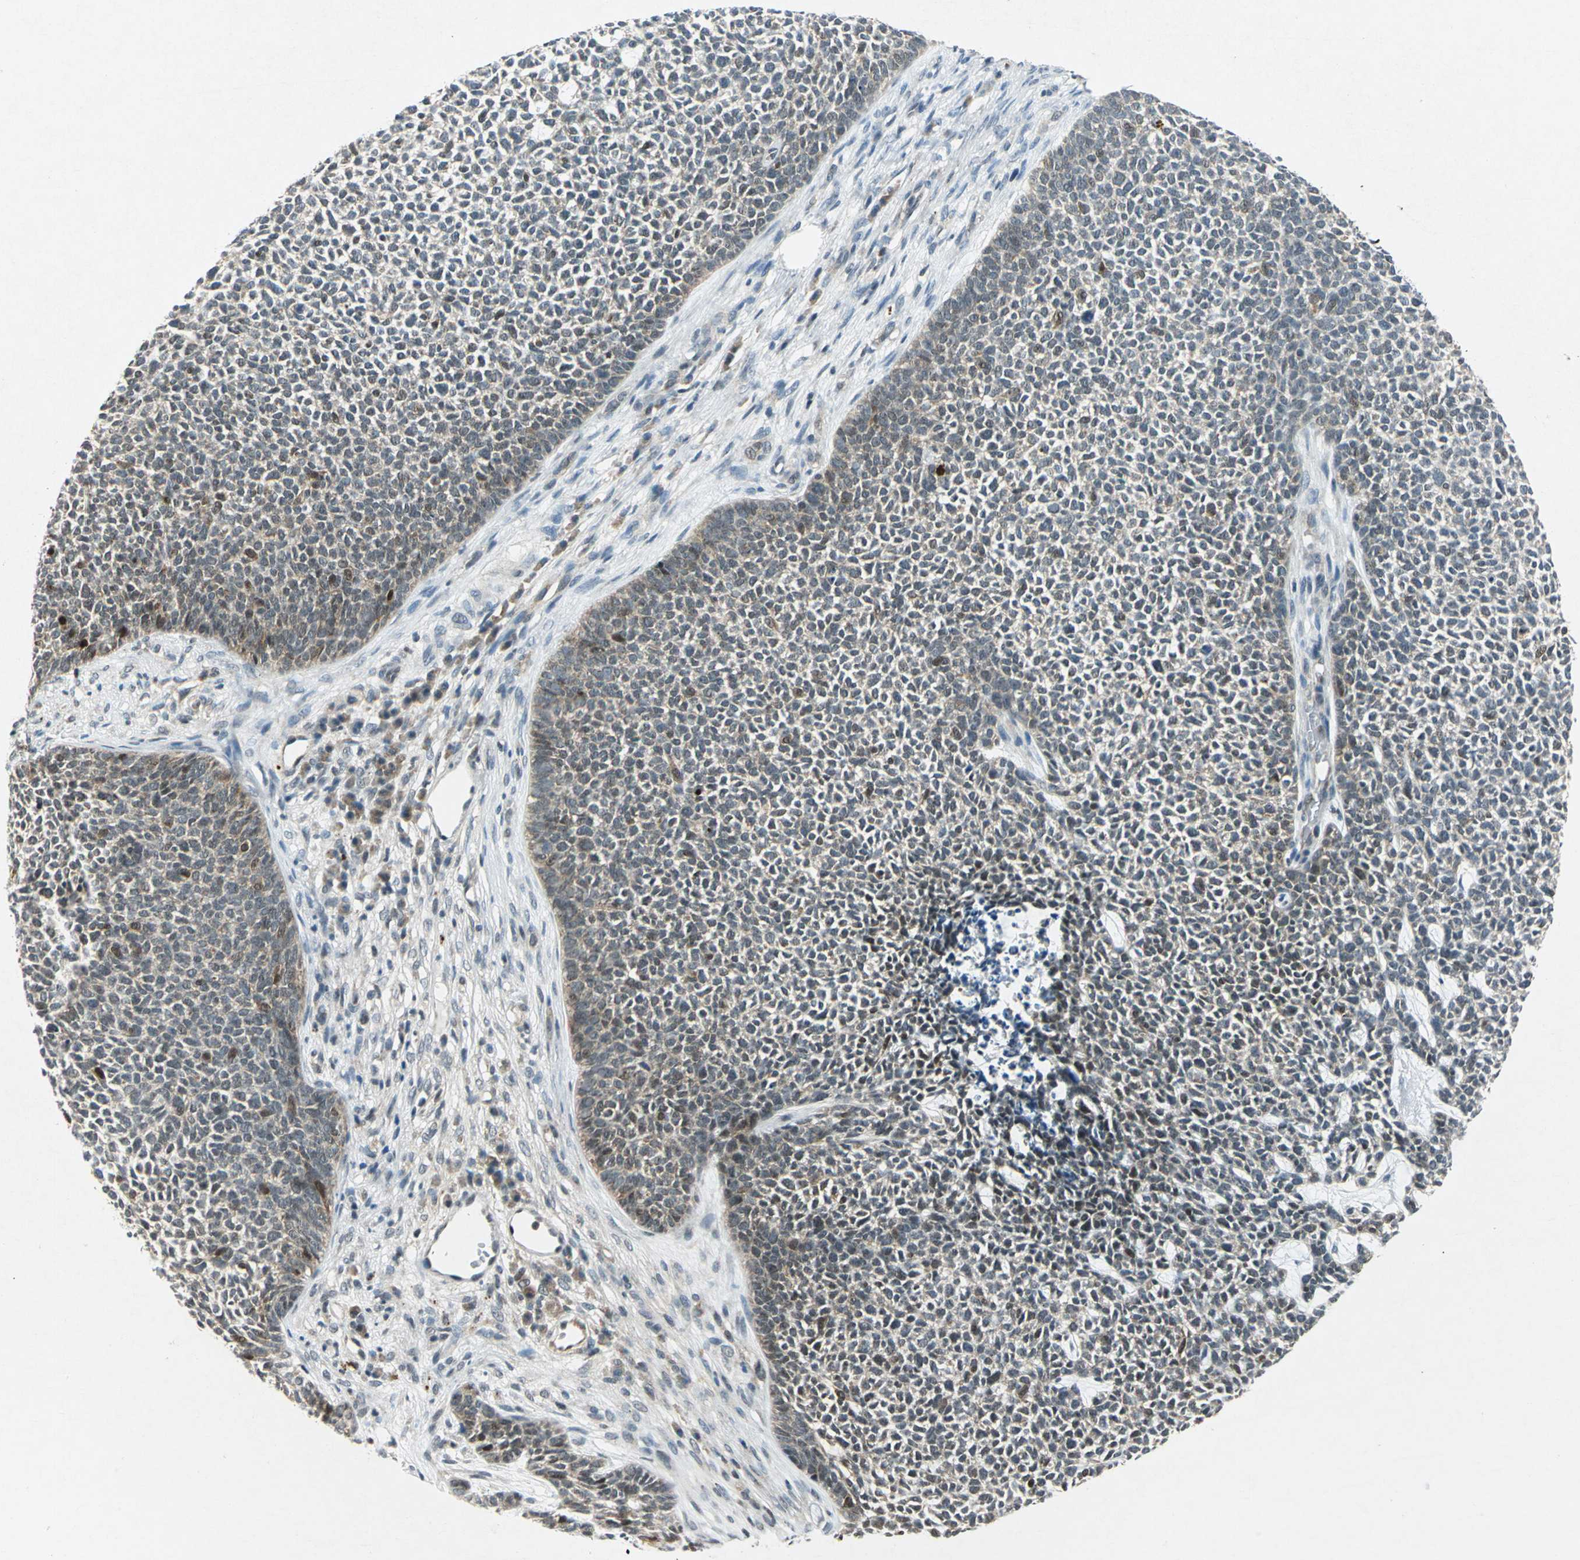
{"staining": {"intensity": "weak", "quantity": ">75%", "location": "cytoplasmic/membranous"}, "tissue": "skin cancer", "cell_type": "Tumor cells", "image_type": "cancer", "snomed": [{"axis": "morphology", "description": "Basal cell carcinoma"}, {"axis": "topography", "description": "Skin"}], "caption": "Skin cancer stained with DAB (3,3'-diaminobenzidine) immunohistochemistry (IHC) shows low levels of weak cytoplasmic/membranous positivity in approximately >75% of tumor cells. (brown staining indicates protein expression, while blue staining denotes nuclei).", "gene": "PIN1", "patient": {"sex": "female", "age": 84}}